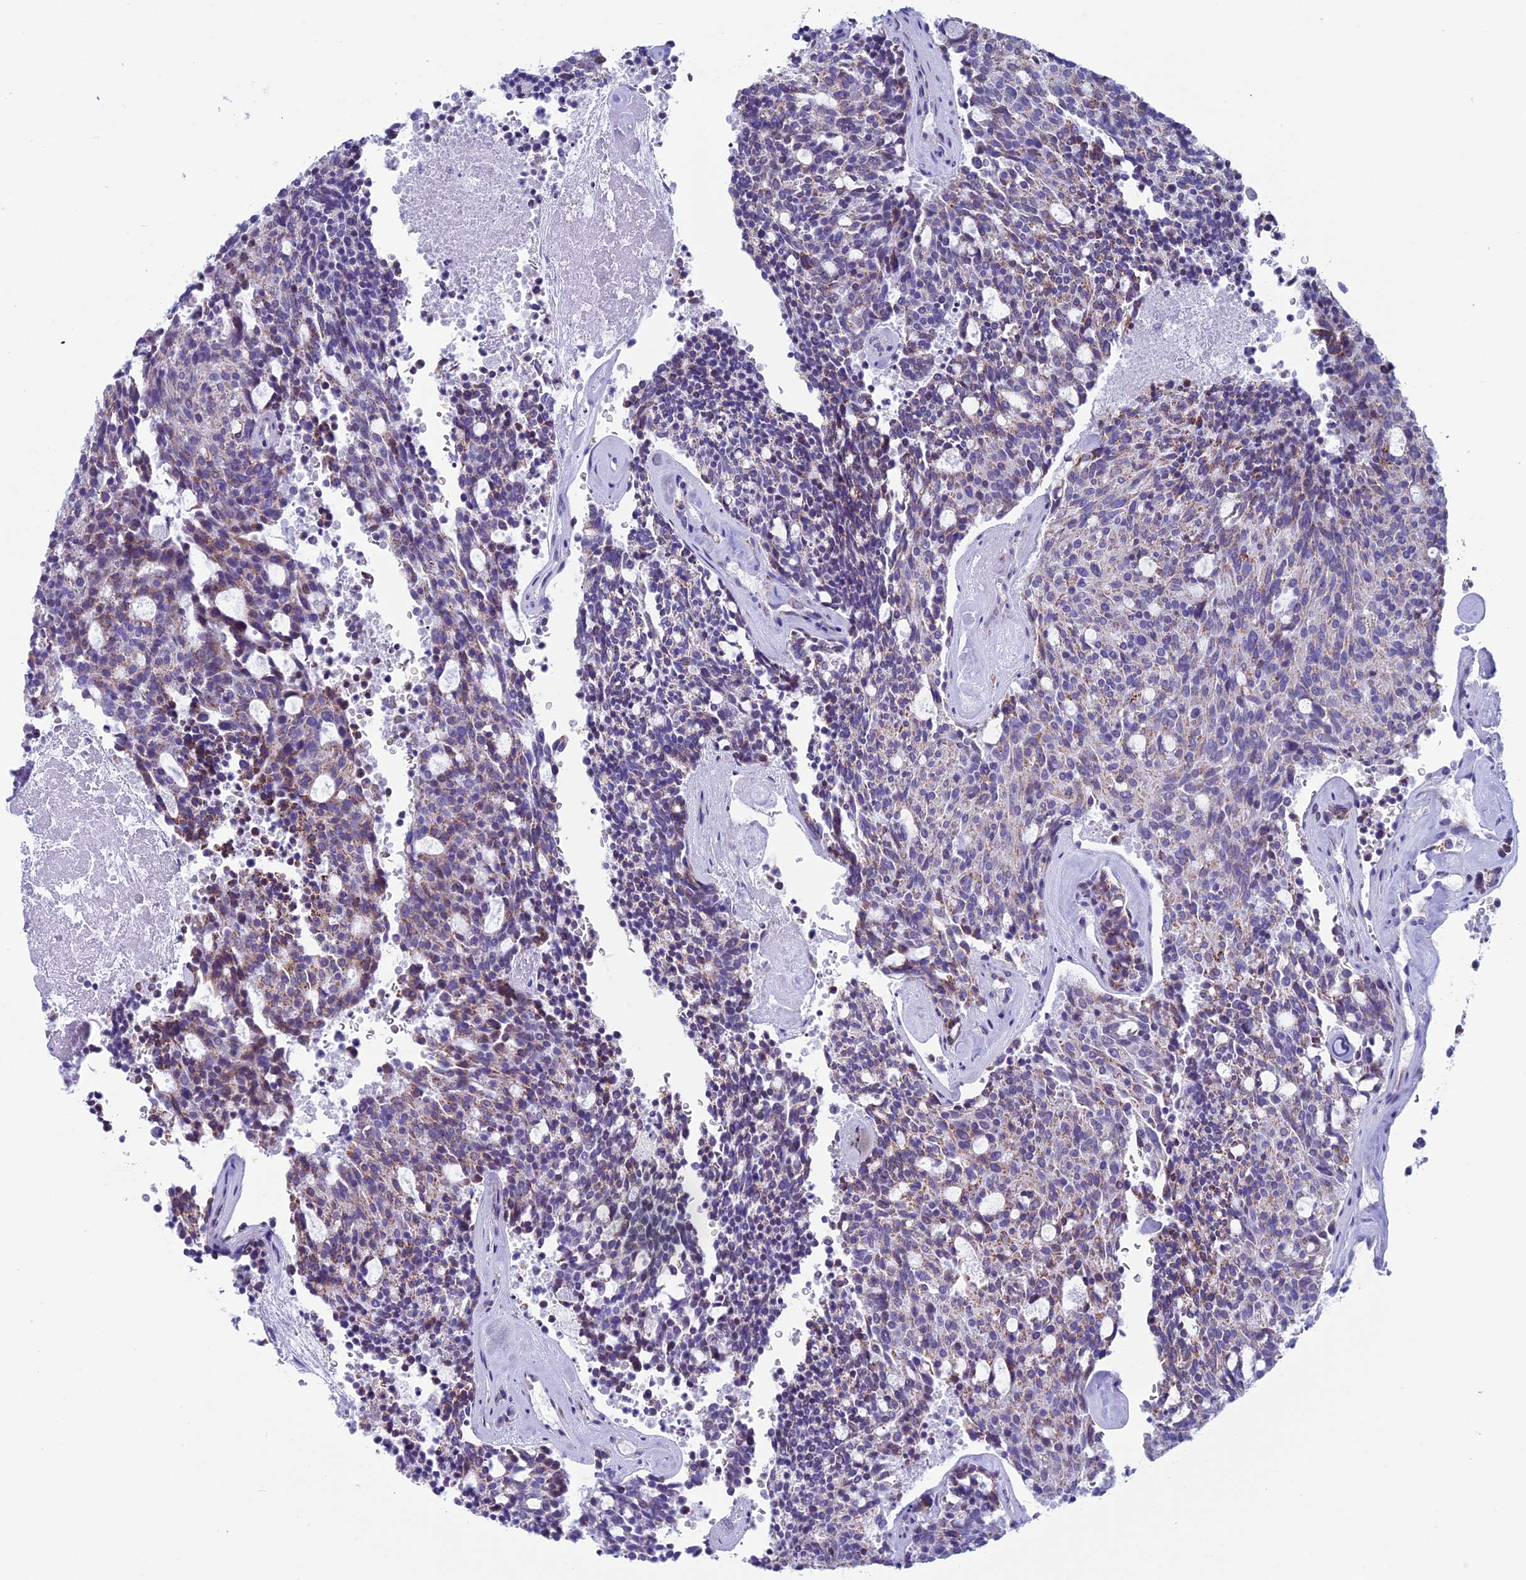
{"staining": {"intensity": "weak", "quantity": "25%-75%", "location": "cytoplasmic/membranous"}, "tissue": "carcinoid", "cell_type": "Tumor cells", "image_type": "cancer", "snomed": [{"axis": "morphology", "description": "Carcinoid, malignant, NOS"}, {"axis": "topography", "description": "Pancreas"}], "caption": "Immunohistochemistry histopathology image of human carcinoid stained for a protein (brown), which exhibits low levels of weak cytoplasmic/membranous expression in about 25%-75% of tumor cells.", "gene": "ZNF563", "patient": {"sex": "female", "age": 54}}